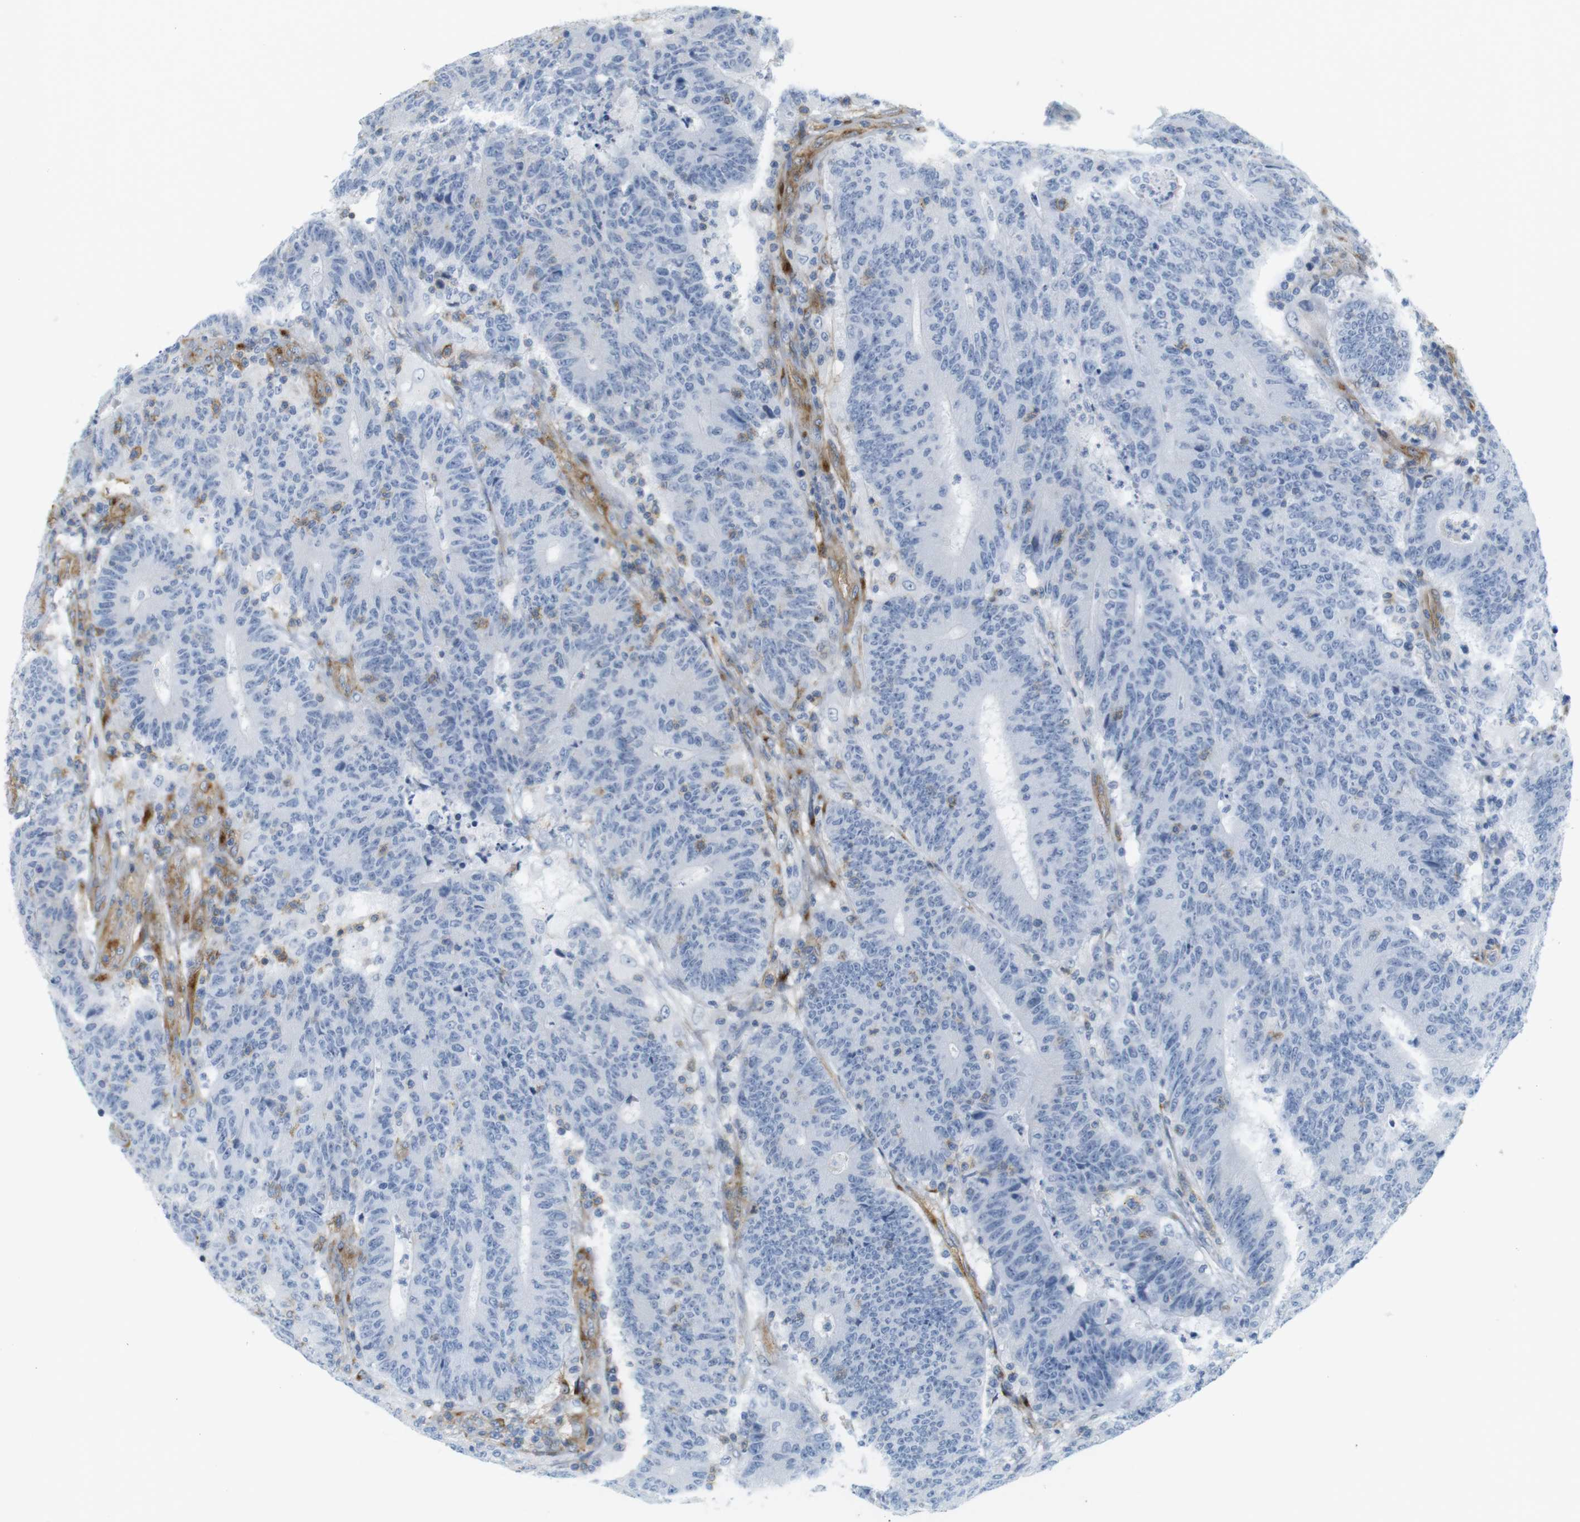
{"staining": {"intensity": "negative", "quantity": "none", "location": "none"}, "tissue": "colorectal cancer", "cell_type": "Tumor cells", "image_type": "cancer", "snomed": [{"axis": "morphology", "description": "Normal tissue, NOS"}, {"axis": "morphology", "description": "Adenocarcinoma, NOS"}, {"axis": "topography", "description": "Colon"}], "caption": "An immunohistochemistry image of colorectal adenocarcinoma is shown. There is no staining in tumor cells of colorectal adenocarcinoma.", "gene": "F2R", "patient": {"sex": "female", "age": 75}}